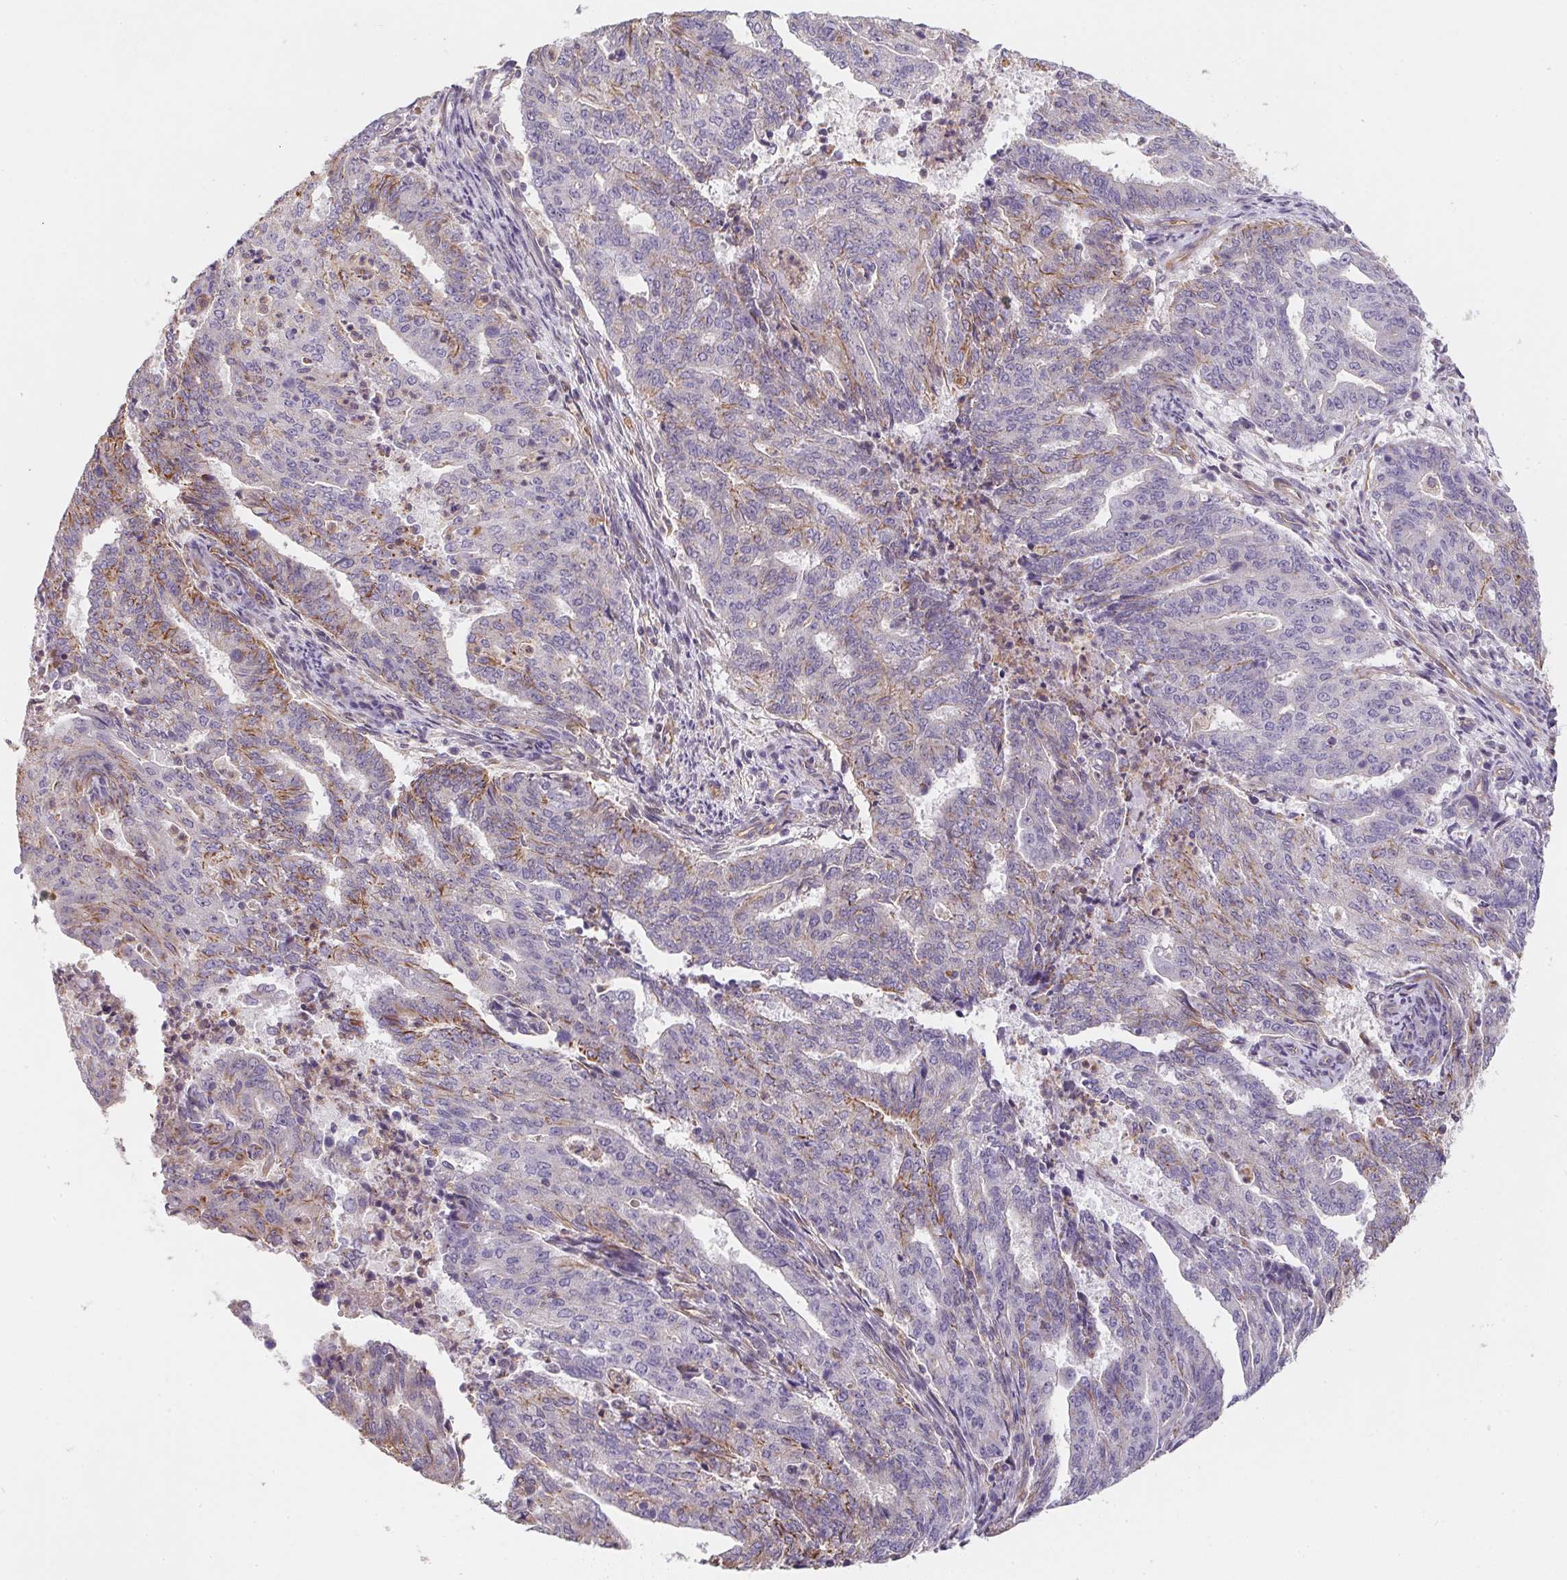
{"staining": {"intensity": "moderate", "quantity": "<25%", "location": "cytoplasmic/membranous"}, "tissue": "endometrial cancer", "cell_type": "Tumor cells", "image_type": "cancer", "snomed": [{"axis": "morphology", "description": "Adenocarcinoma, NOS"}, {"axis": "topography", "description": "Endometrium"}], "caption": "A brown stain highlights moderate cytoplasmic/membranous expression of a protein in endometrial adenocarcinoma tumor cells.", "gene": "TBKBP1", "patient": {"sex": "female", "age": 82}}